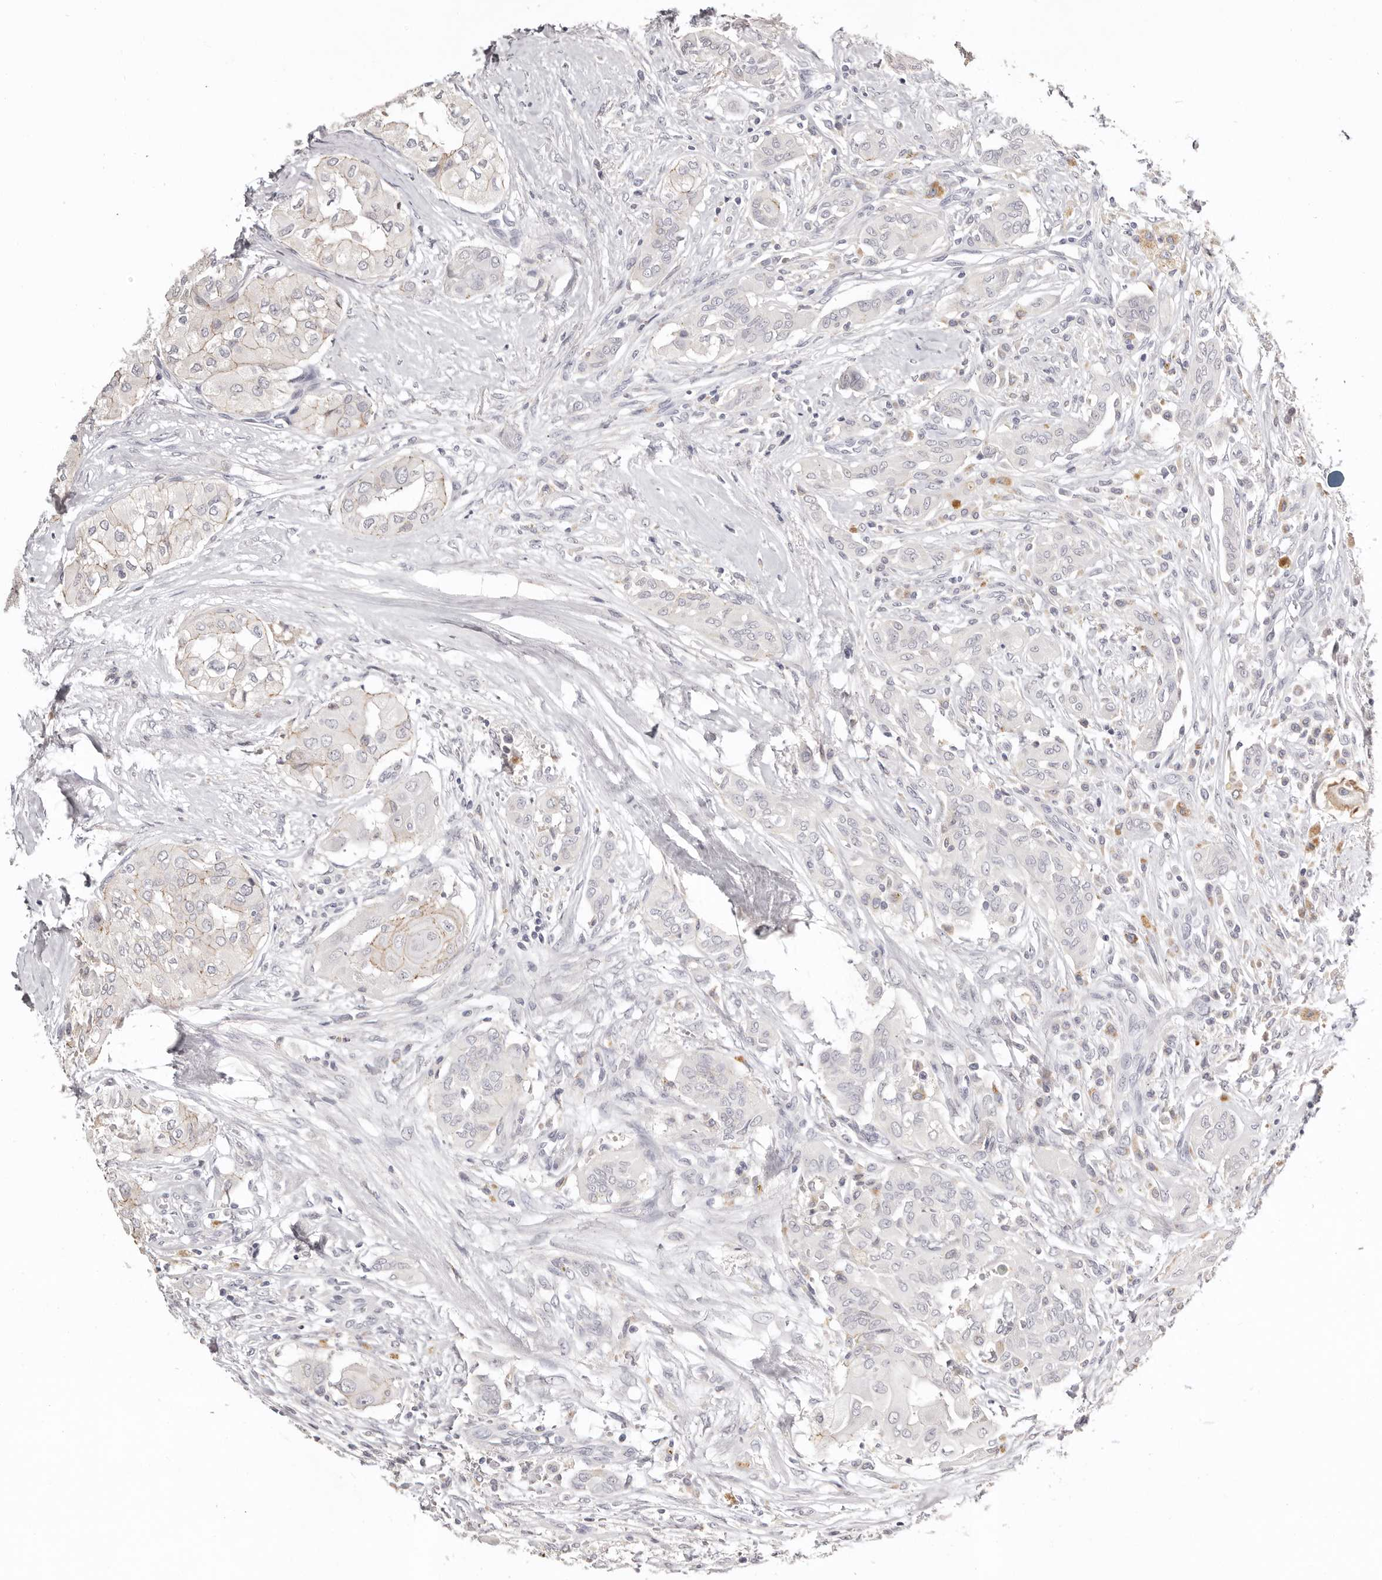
{"staining": {"intensity": "negative", "quantity": "none", "location": "none"}, "tissue": "thyroid cancer", "cell_type": "Tumor cells", "image_type": "cancer", "snomed": [{"axis": "morphology", "description": "Papillary adenocarcinoma, NOS"}, {"axis": "topography", "description": "Thyroid gland"}], "caption": "IHC of thyroid papillary adenocarcinoma displays no expression in tumor cells. The staining is performed using DAB (3,3'-diaminobenzidine) brown chromogen with nuclei counter-stained in using hematoxylin.", "gene": "PCDHB6", "patient": {"sex": "female", "age": 59}}